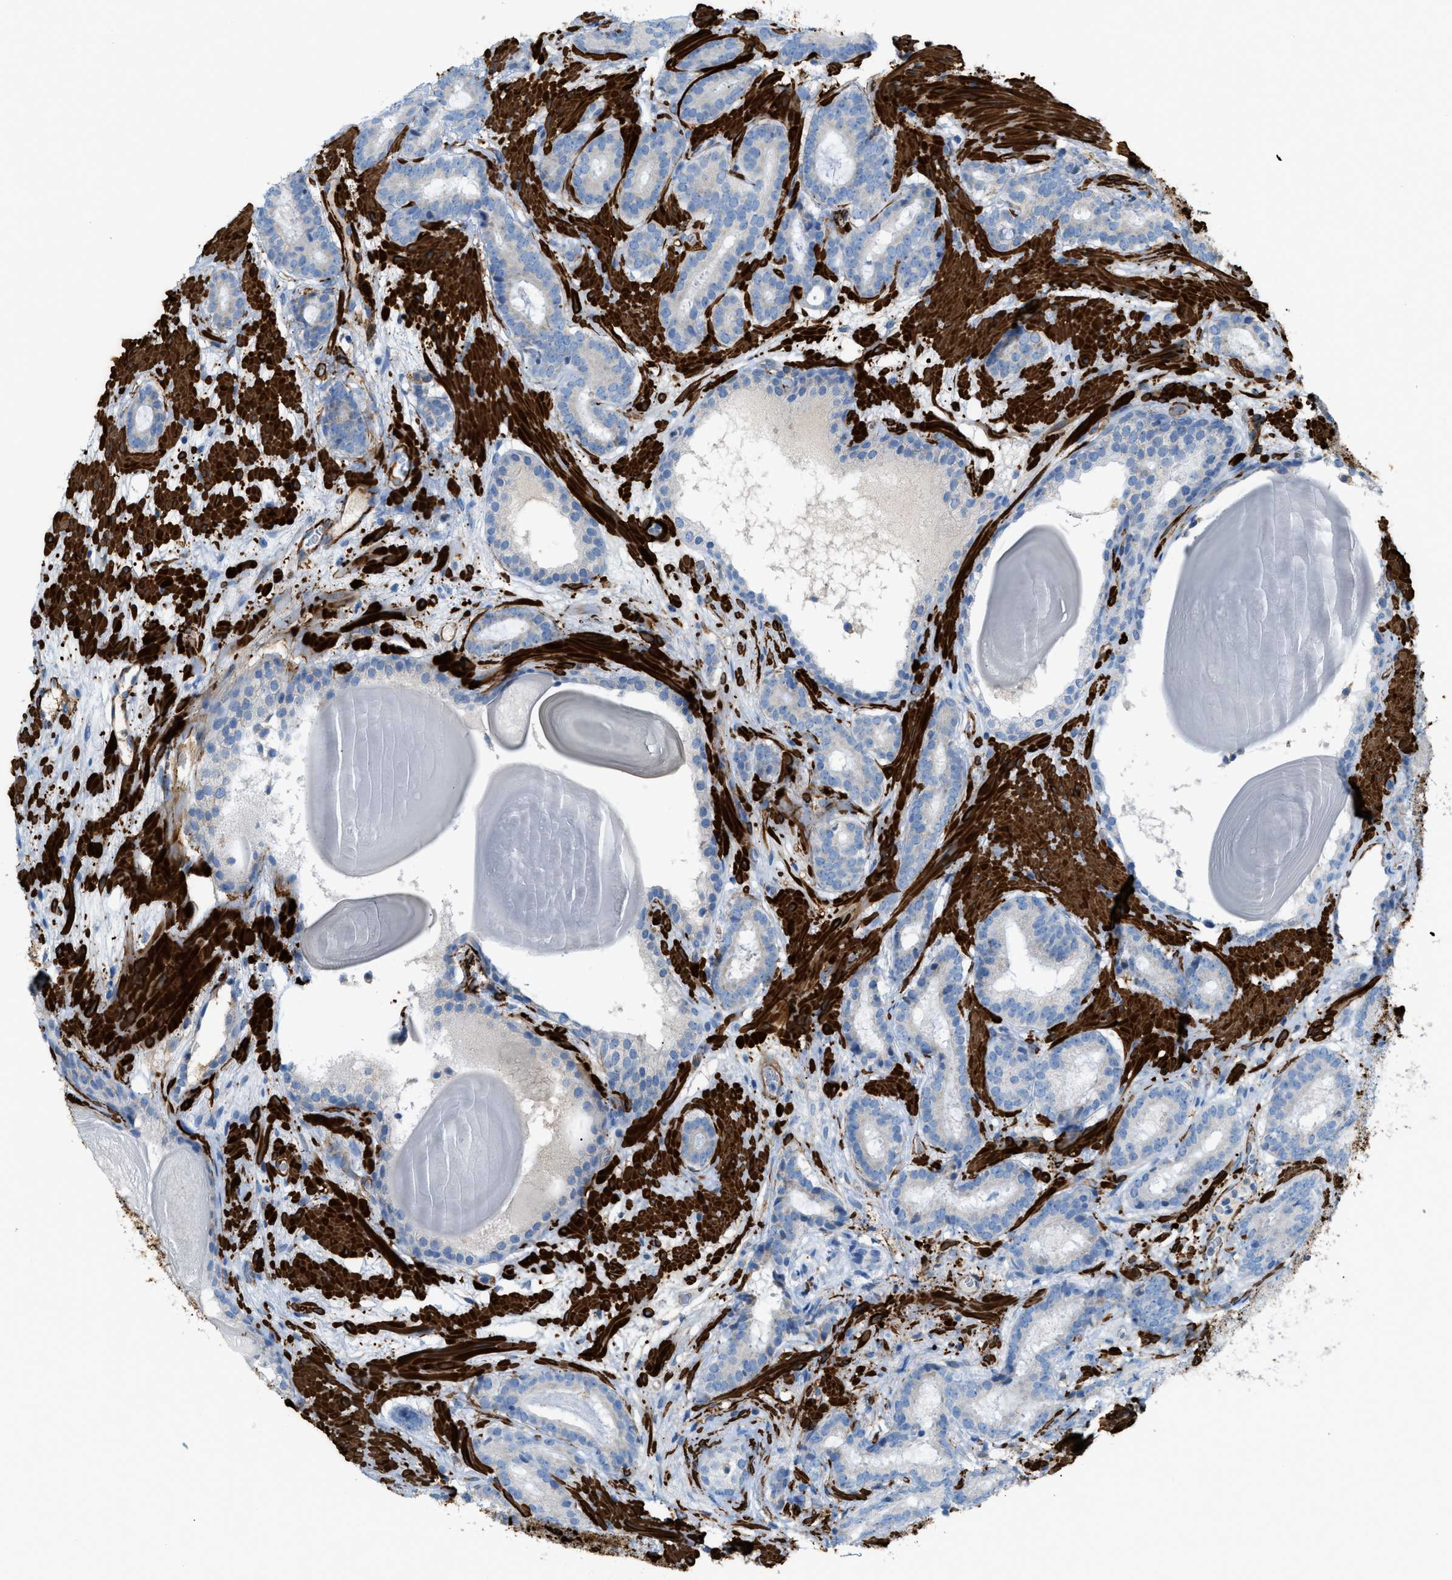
{"staining": {"intensity": "negative", "quantity": "none", "location": "none"}, "tissue": "prostate cancer", "cell_type": "Tumor cells", "image_type": "cancer", "snomed": [{"axis": "morphology", "description": "Adenocarcinoma, Low grade"}, {"axis": "topography", "description": "Prostate"}], "caption": "This is a histopathology image of IHC staining of prostate low-grade adenocarcinoma, which shows no expression in tumor cells.", "gene": "MYH11", "patient": {"sex": "male", "age": 69}}